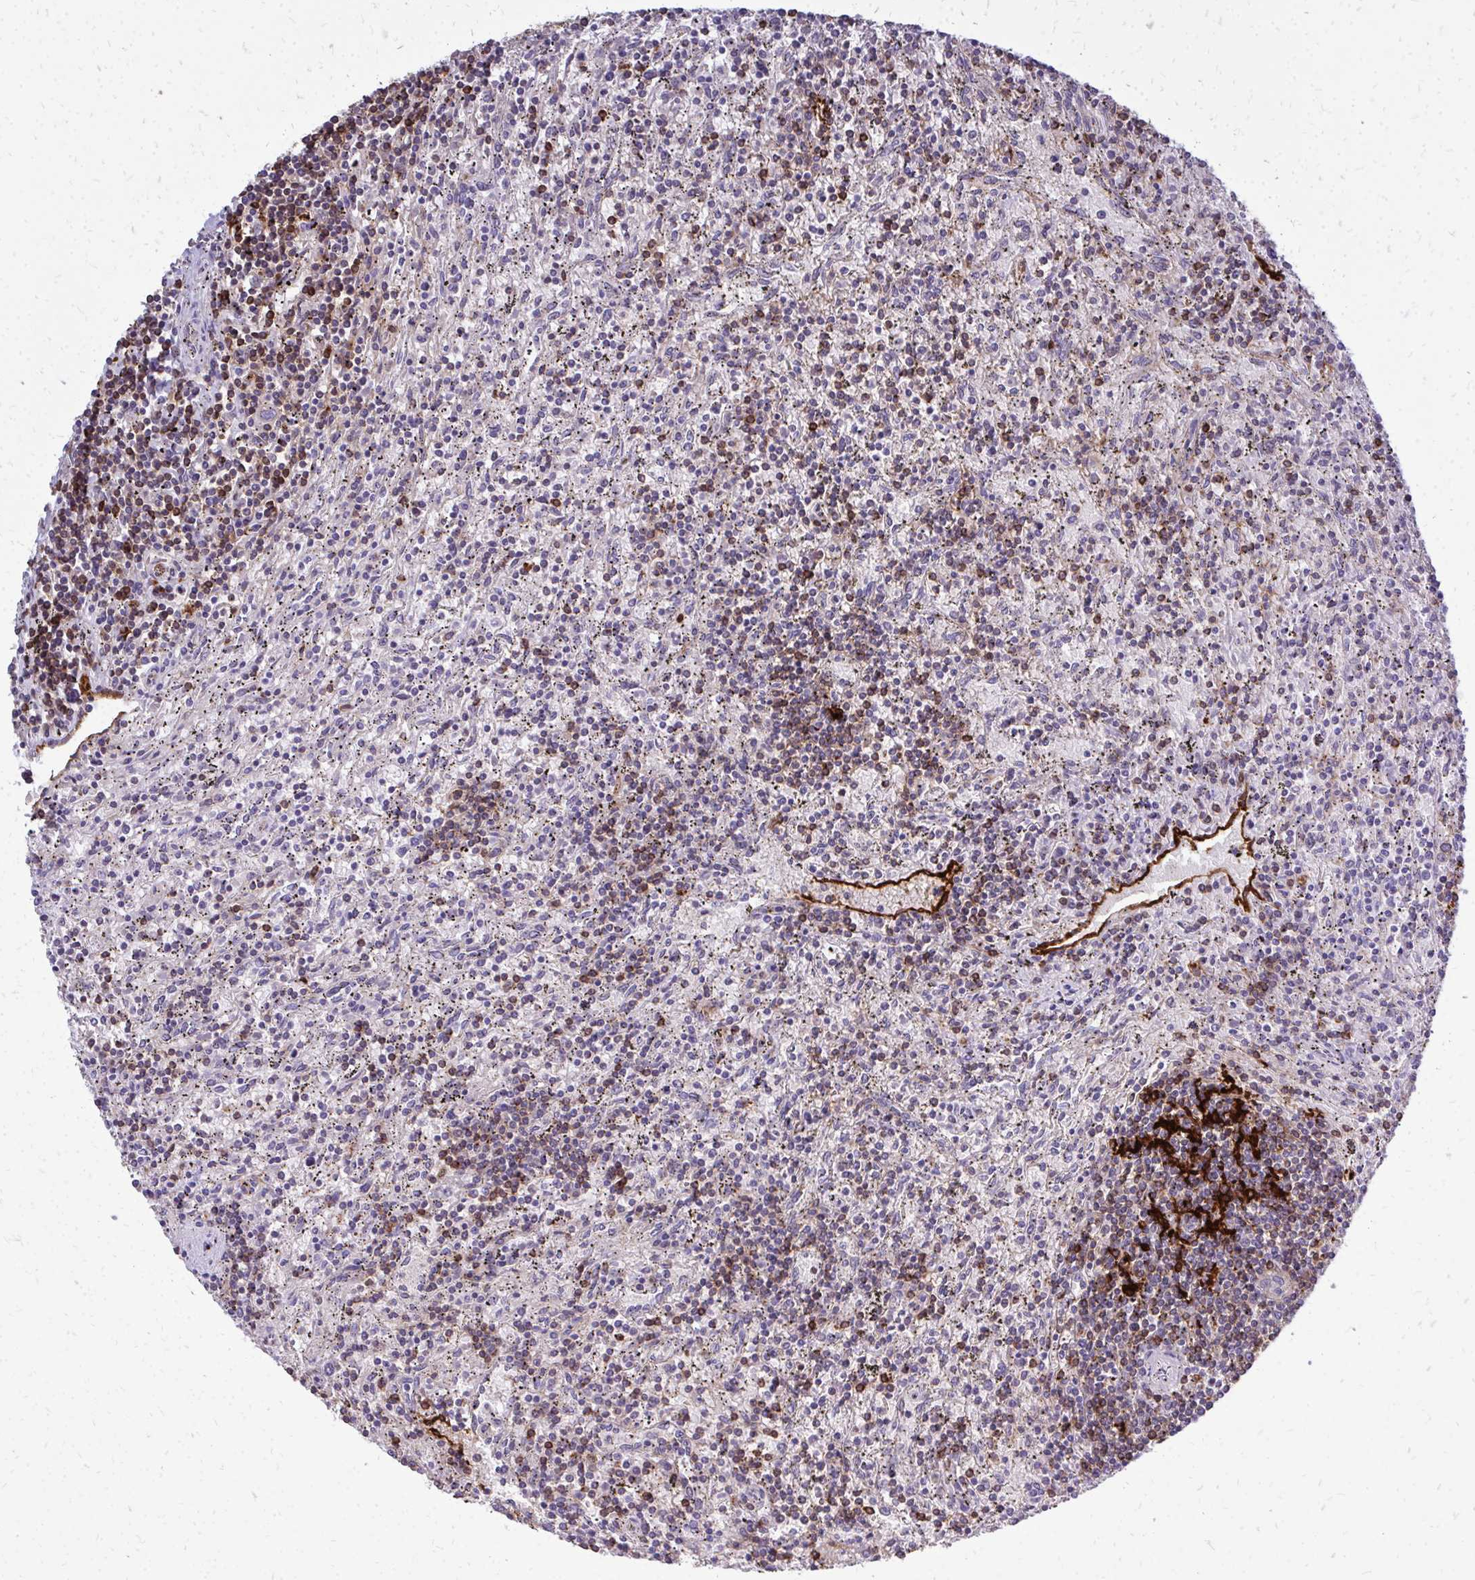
{"staining": {"intensity": "moderate", "quantity": "25%-75%", "location": "cytoplasmic/membranous"}, "tissue": "lymphoma", "cell_type": "Tumor cells", "image_type": "cancer", "snomed": [{"axis": "morphology", "description": "Malignant lymphoma, non-Hodgkin's type, Low grade"}, {"axis": "topography", "description": "Spleen"}], "caption": "Low-grade malignant lymphoma, non-Hodgkin's type stained with a protein marker displays moderate staining in tumor cells.", "gene": "MARCKSL1", "patient": {"sex": "male", "age": 76}}